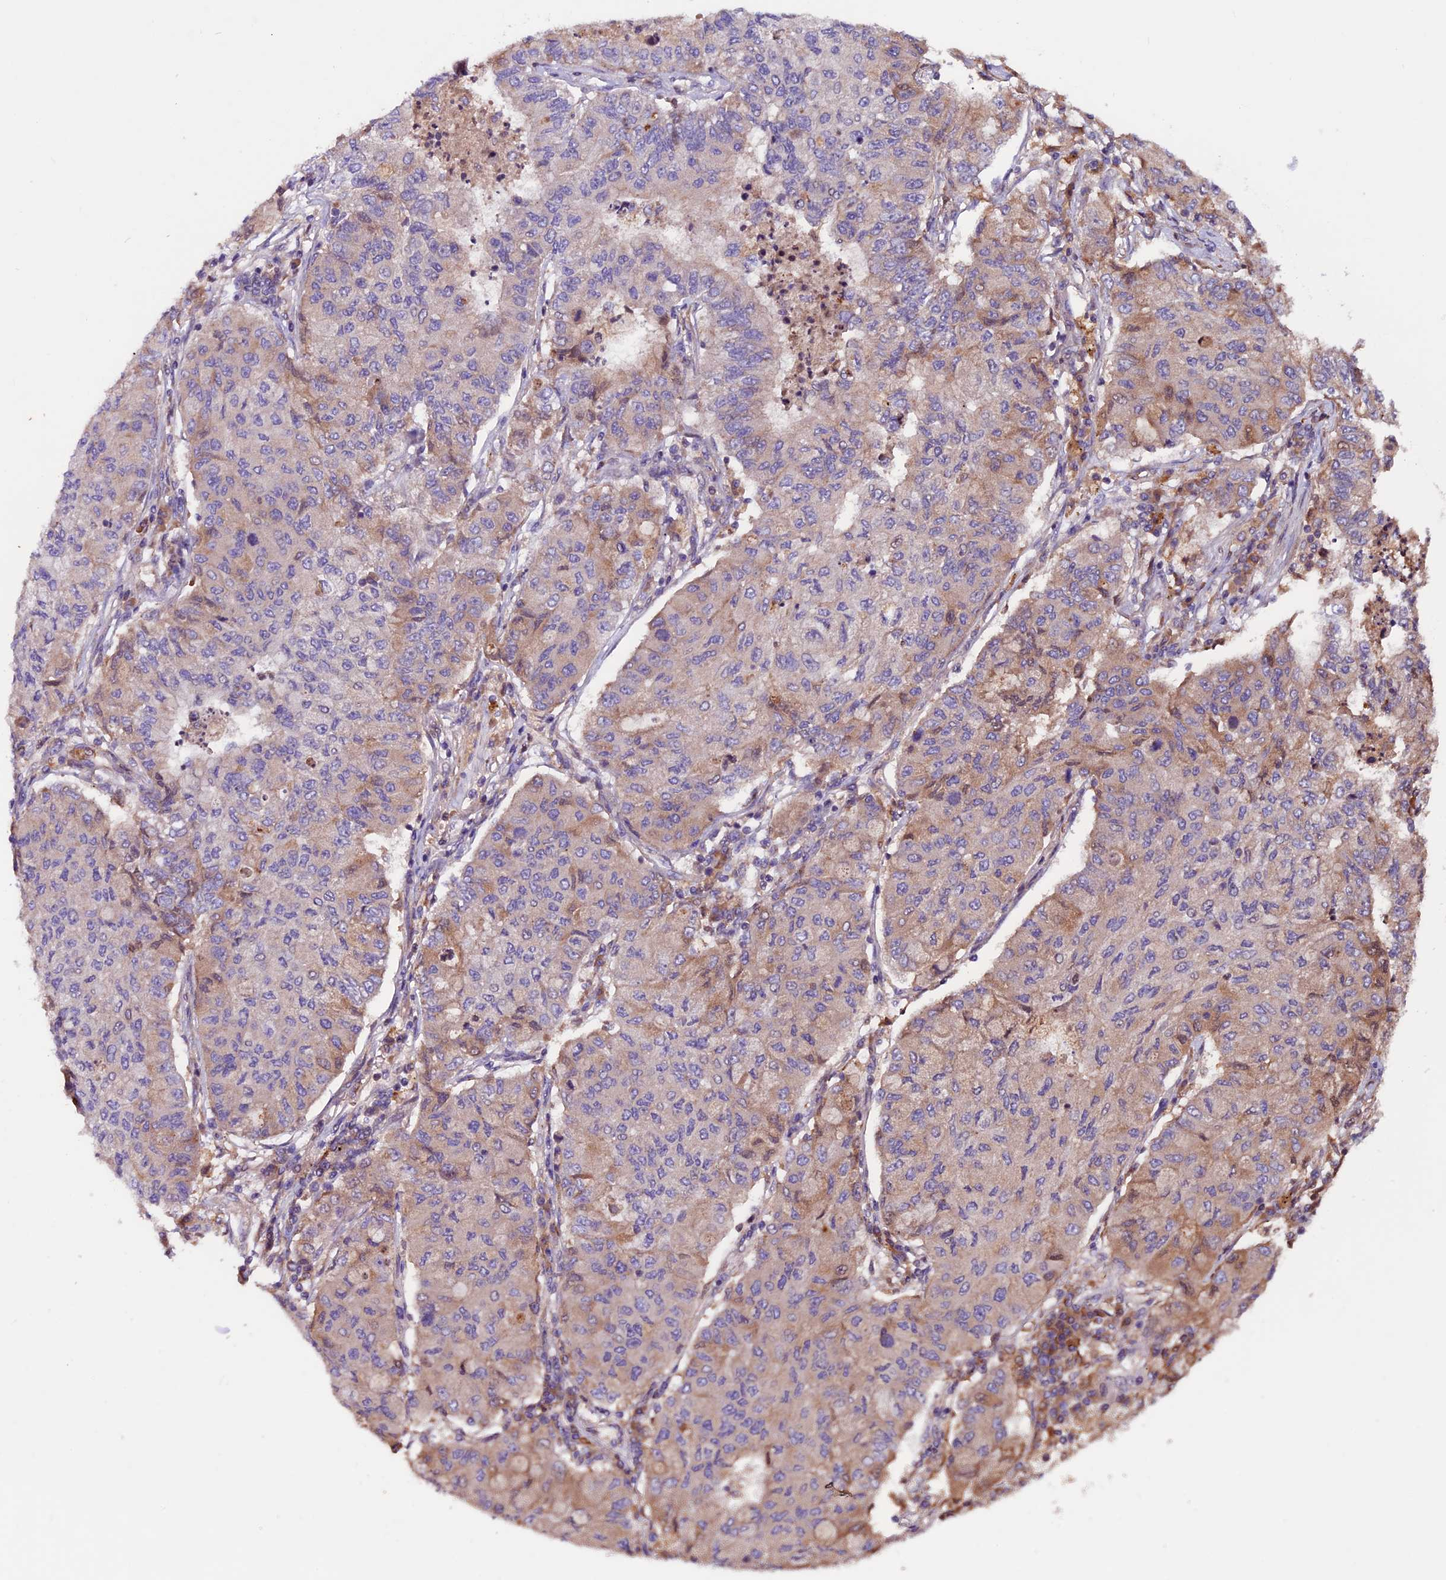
{"staining": {"intensity": "weak", "quantity": "25%-75%", "location": "cytoplasmic/membranous"}, "tissue": "lung cancer", "cell_type": "Tumor cells", "image_type": "cancer", "snomed": [{"axis": "morphology", "description": "Squamous cell carcinoma, NOS"}, {"axis": "topography", "description": "Lung"}], "caption": "Immunohistochemistry of human lung cancer (squamous cell carcinoma) displays low levels of weak cytoplasmic/membranous positivity in approximately 25%-75% of tumor cells.", "gene": "ZNF598", "patient": {"sex": "male", "age": 74}}